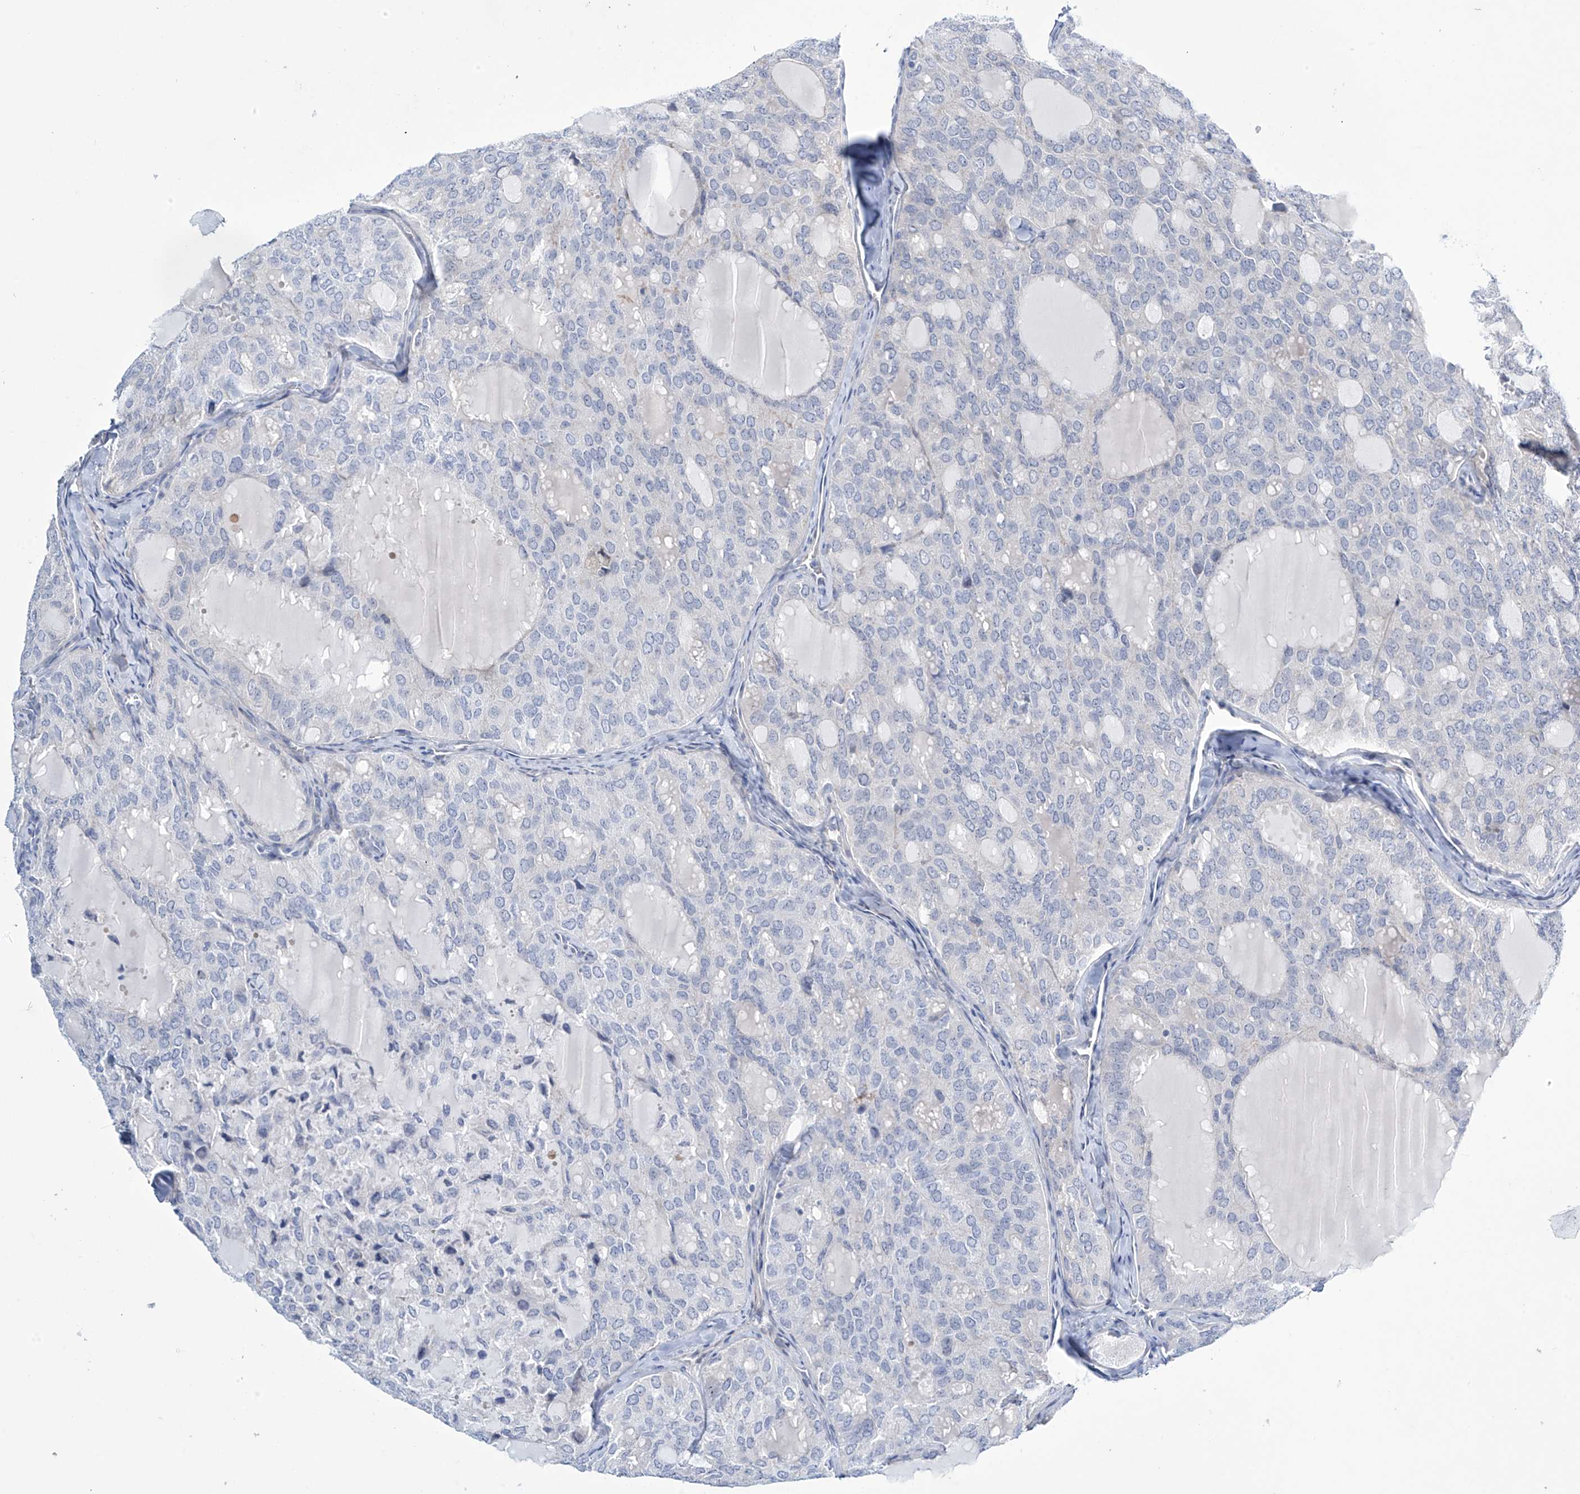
{"staining": {"intensity": "negative", "quantity": "none", "location": "none"}, "tissue": "thyroid cancer", "cell_type": "Tumor cells", "image_type": "cancer", "snomed": [{"axis": "morphology", "description": "Follicular adenoma carcinoma, NOS"}, {"axis": "topography", "description": "Thyroid gland"}], "caption": "This is a micrograph of immunohistochemistry (IHC) staining of thyroid cancer (follicular adenoma carcinoma), which shows no positivity in tumor cells.", "gene": "TRIM60", "patient": {"sex": "male", "age": 75}}